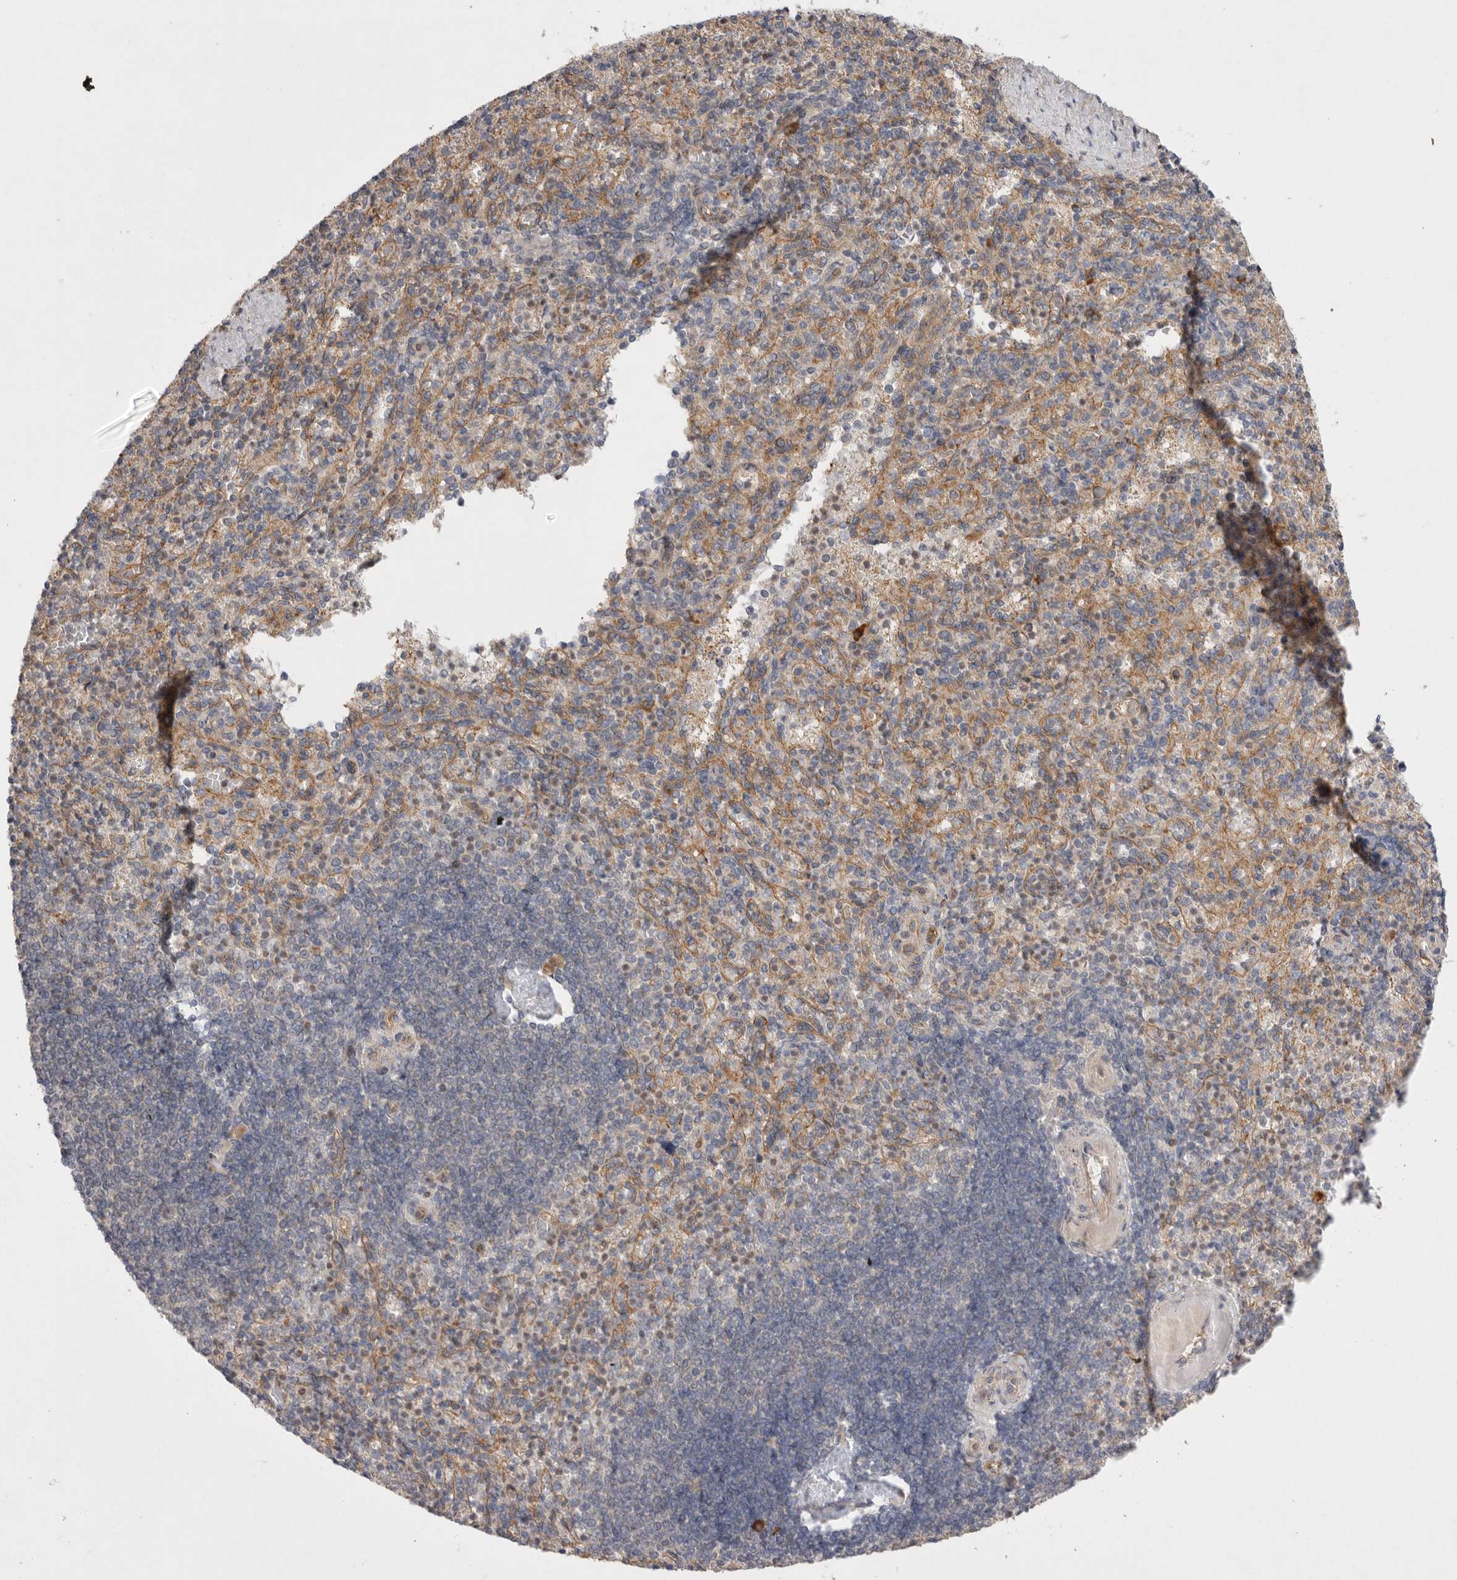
{"staining": {"intensity": "weak", "quantity": "<25%", "location": "cytoplasmic/membranous"}, "tissue": "spleen", "cell_type": "Cells in red pulp", "image_type": "normal", "snomed": [{"axis": "morphology", "description": "Normal tissue, NOS"}, {"axis": "topography", "description": "Spleen"}], "caption": "This is an IHC photomicrograph of benign human spleen. There is no expression in cells in red pulp.", "gene": "PTPDC1", "patient": {"sex": "female", "age": 74}}